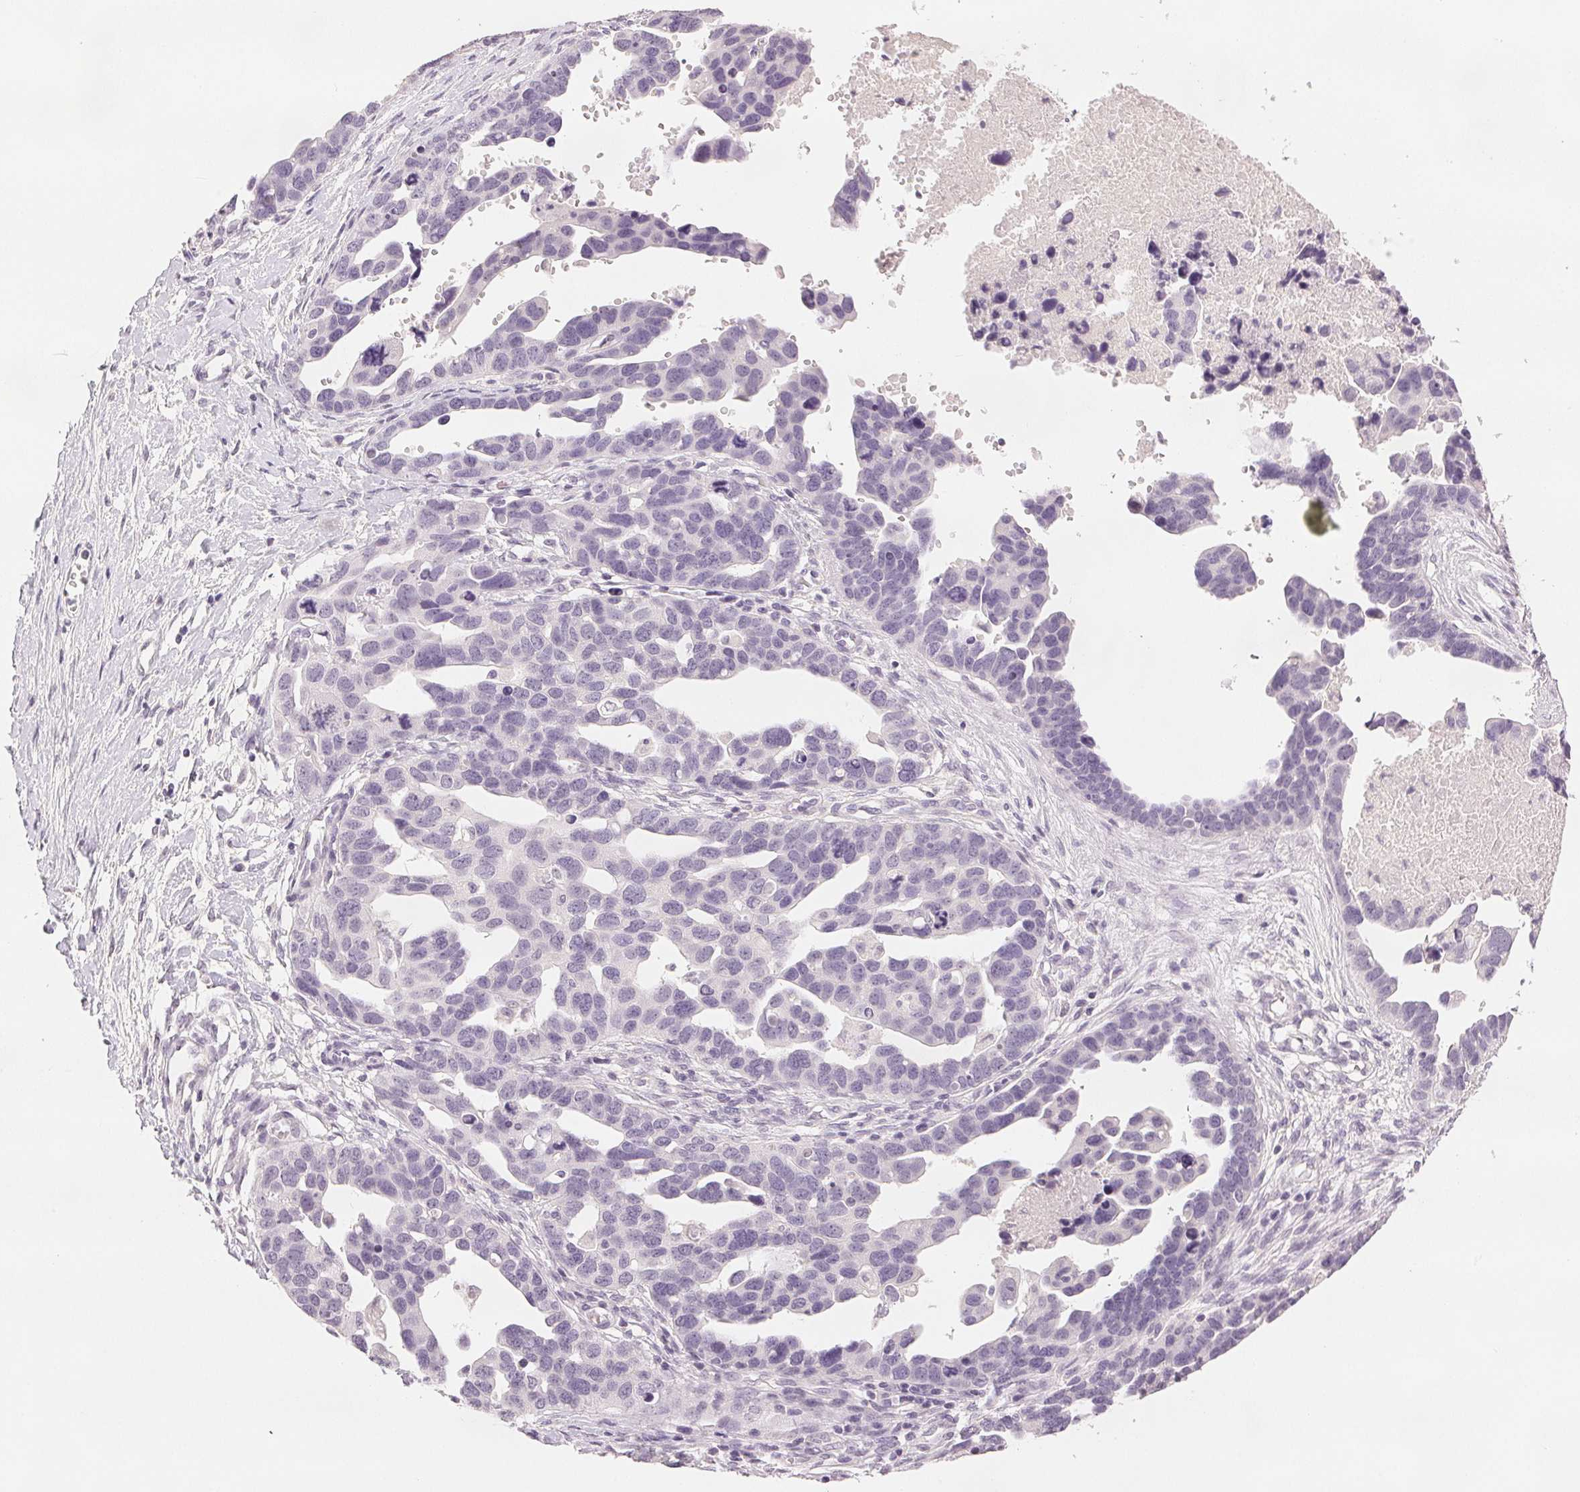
{"staining": {"intensity": "negative", "quantity": "none", "location": "none"}, "tissue": "ovarian cancer", "cell_type": "Tumor cells", "image_type": "cancer", "snomed": [{"axis": "morphology", "description": "Cystadenocarcinoma, serous, NOS"}, {"axis": "topography", "description": "Ovary"}], "caption": "Immunohistochemistry (IHC) of ovarian cancer (serous cystadenocarcinoma) reveals no staining in tumor cells. Nuclei are stained in blue.", "gene": "SCGN", "patient": {"sex": "female", "age": 54}}